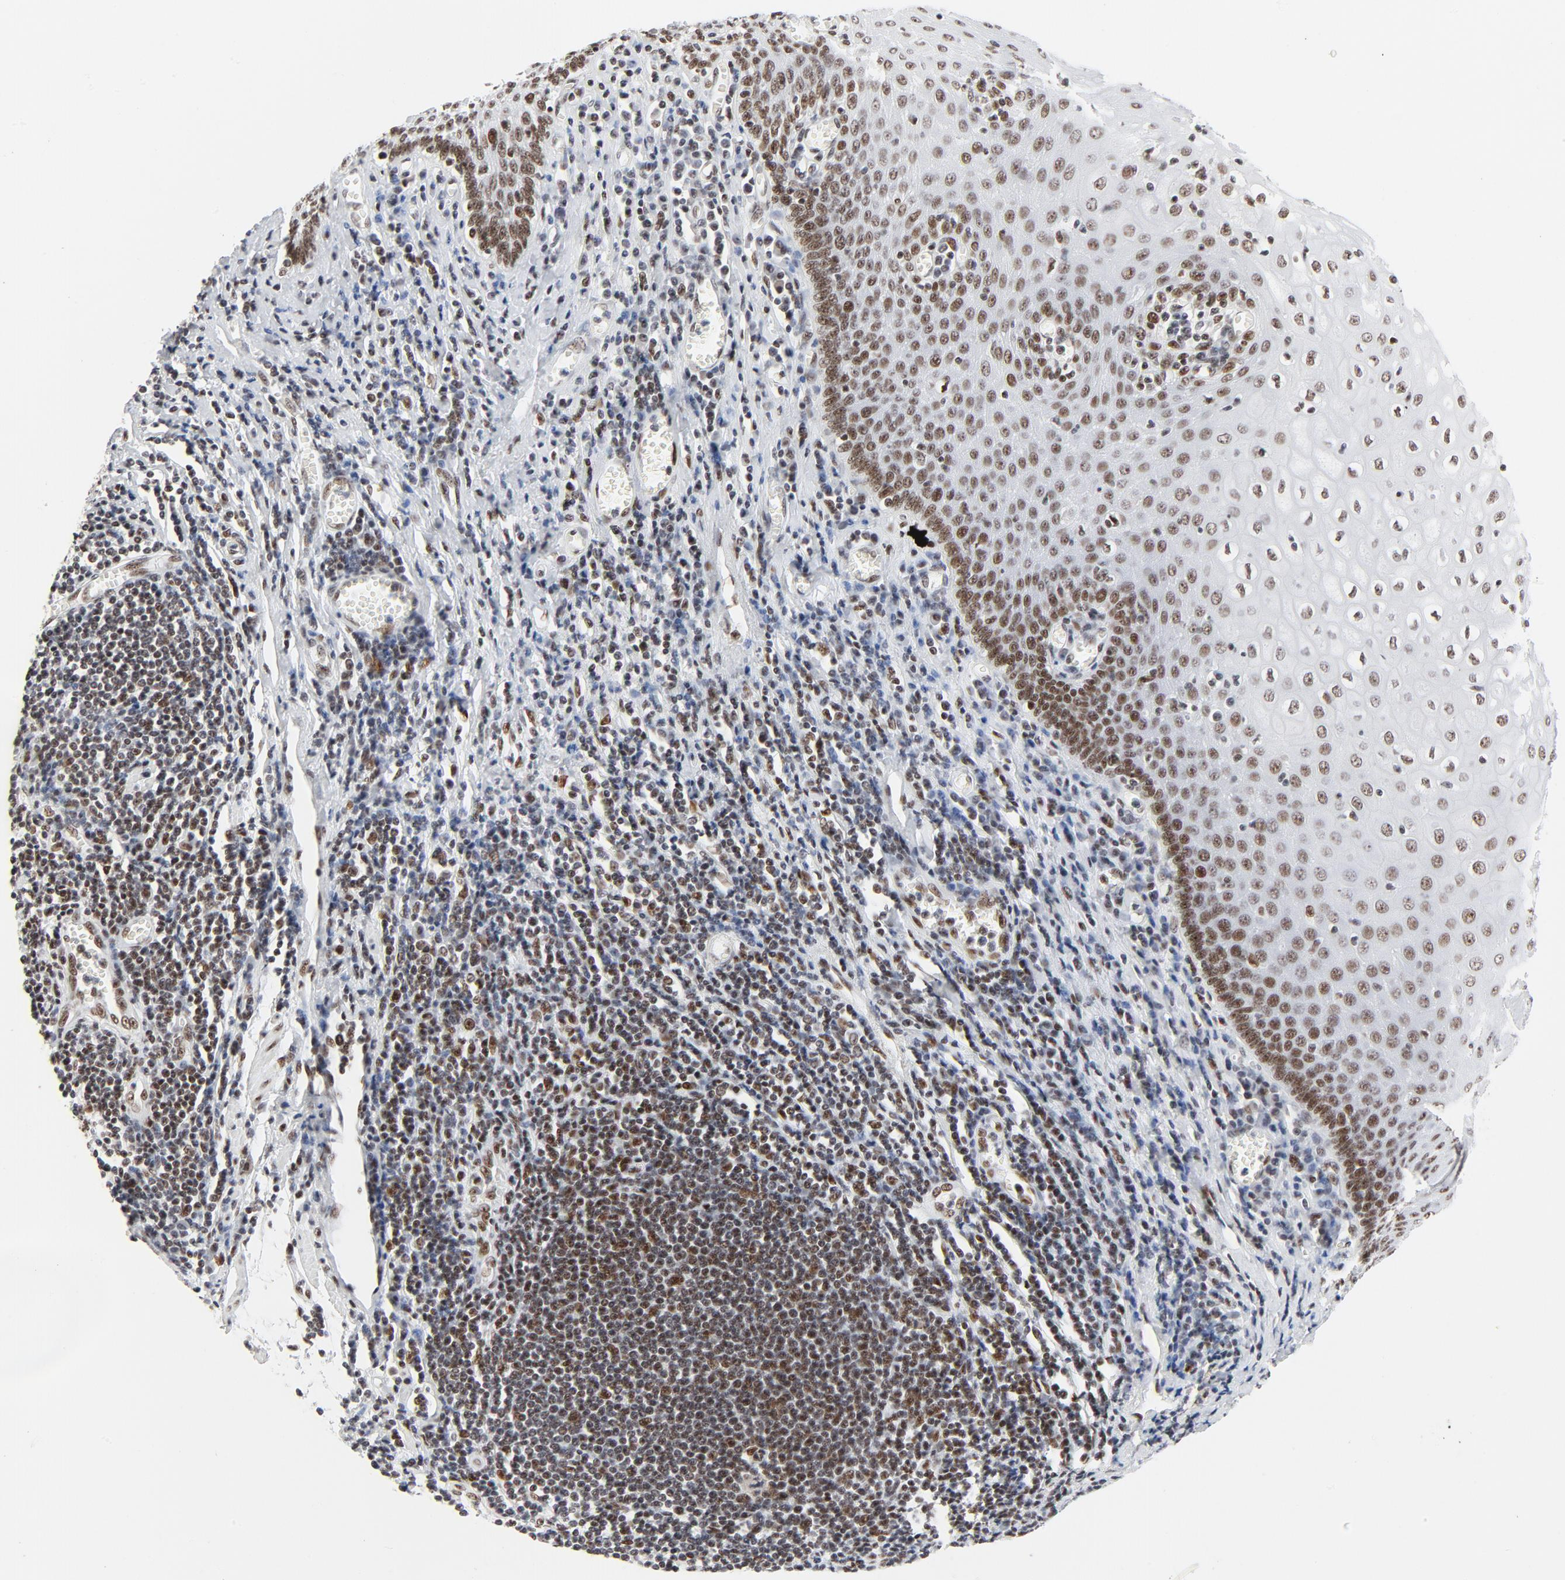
{"staining": {"intensity": "strong", "quantity": ">75%", "location": "nuclear"}, "tissue": "esophagus", "cell_type": "Squamous epithelial cells", "image_type": "normal", "snomed": [{"axis": "morphology", "description": "Normal tissue, NOS"}, {"axis": "morphology", "description": "Squamous cell carcinoma, NOS"}, {"axis": "topography", "description": "Esophagus"}], "caption": "Human esophagus stained with a protein marker demonstrates strong staining in squamous epithelial cells.", "gene": "GTF2H1", "patient": {"sex": "male", "age": 65}}